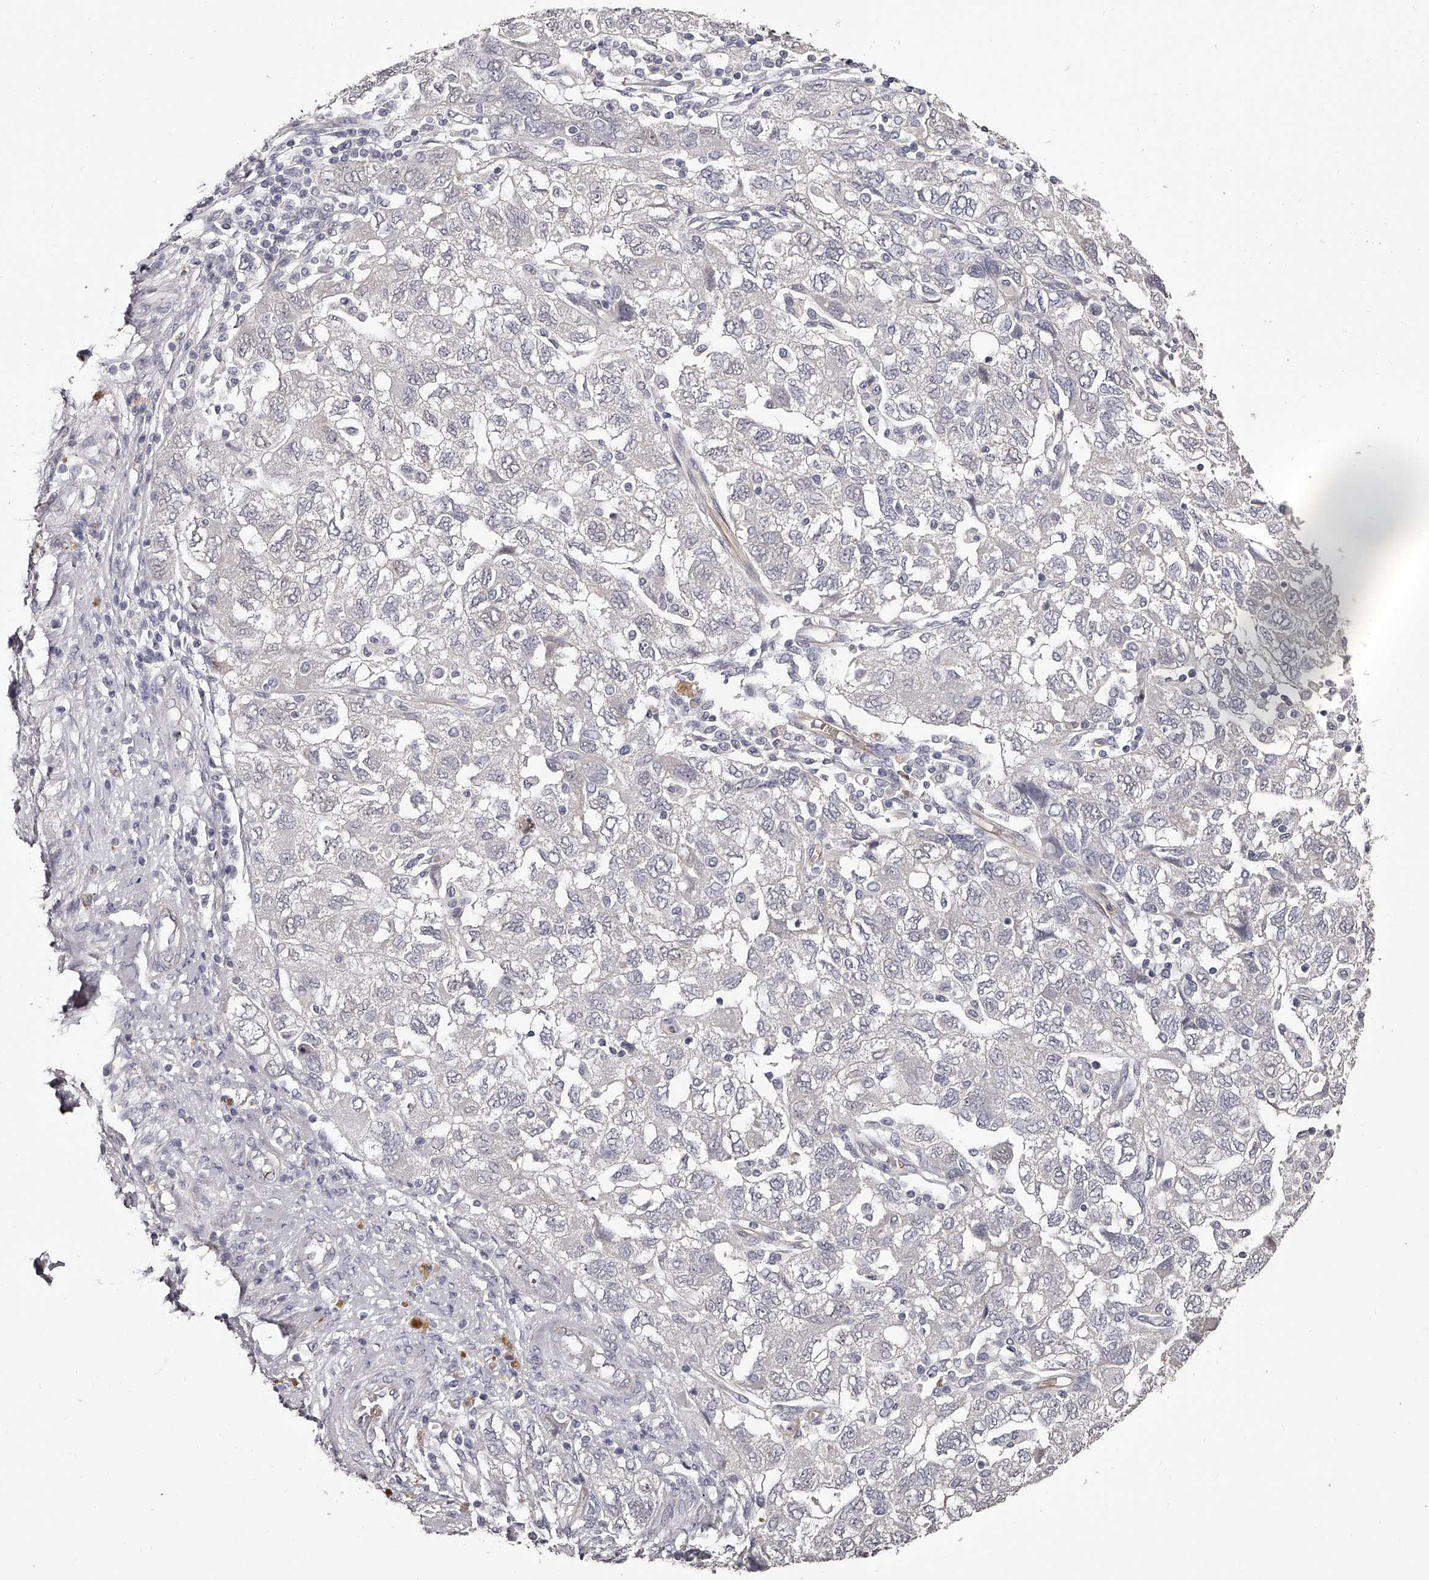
{"staining": {"intensity": "negative", "quantity": "none", "location": "none"}, "tissue": "ovarian cancer", "cell_type": "Tumor cells", "image_type": "cancer", "snomed": [{"axis": "morphology", "description": "Carcinoma, NOS"}, {"axis": "morphology", "description": "Cystadenocarcinoma, serous, NOS"}, {"axis": "topography", "description": "Ovary"}], "caption": "The immunohistochemistry micrograph has no significant expression in tumor cells of ovarian cancer (carcinoma) tissue. (DAB (3,3'-diaminobenzidine) IHC, high magnification).", "gene": "URGCP", "patient": {"sex": "female", "age": 69}}